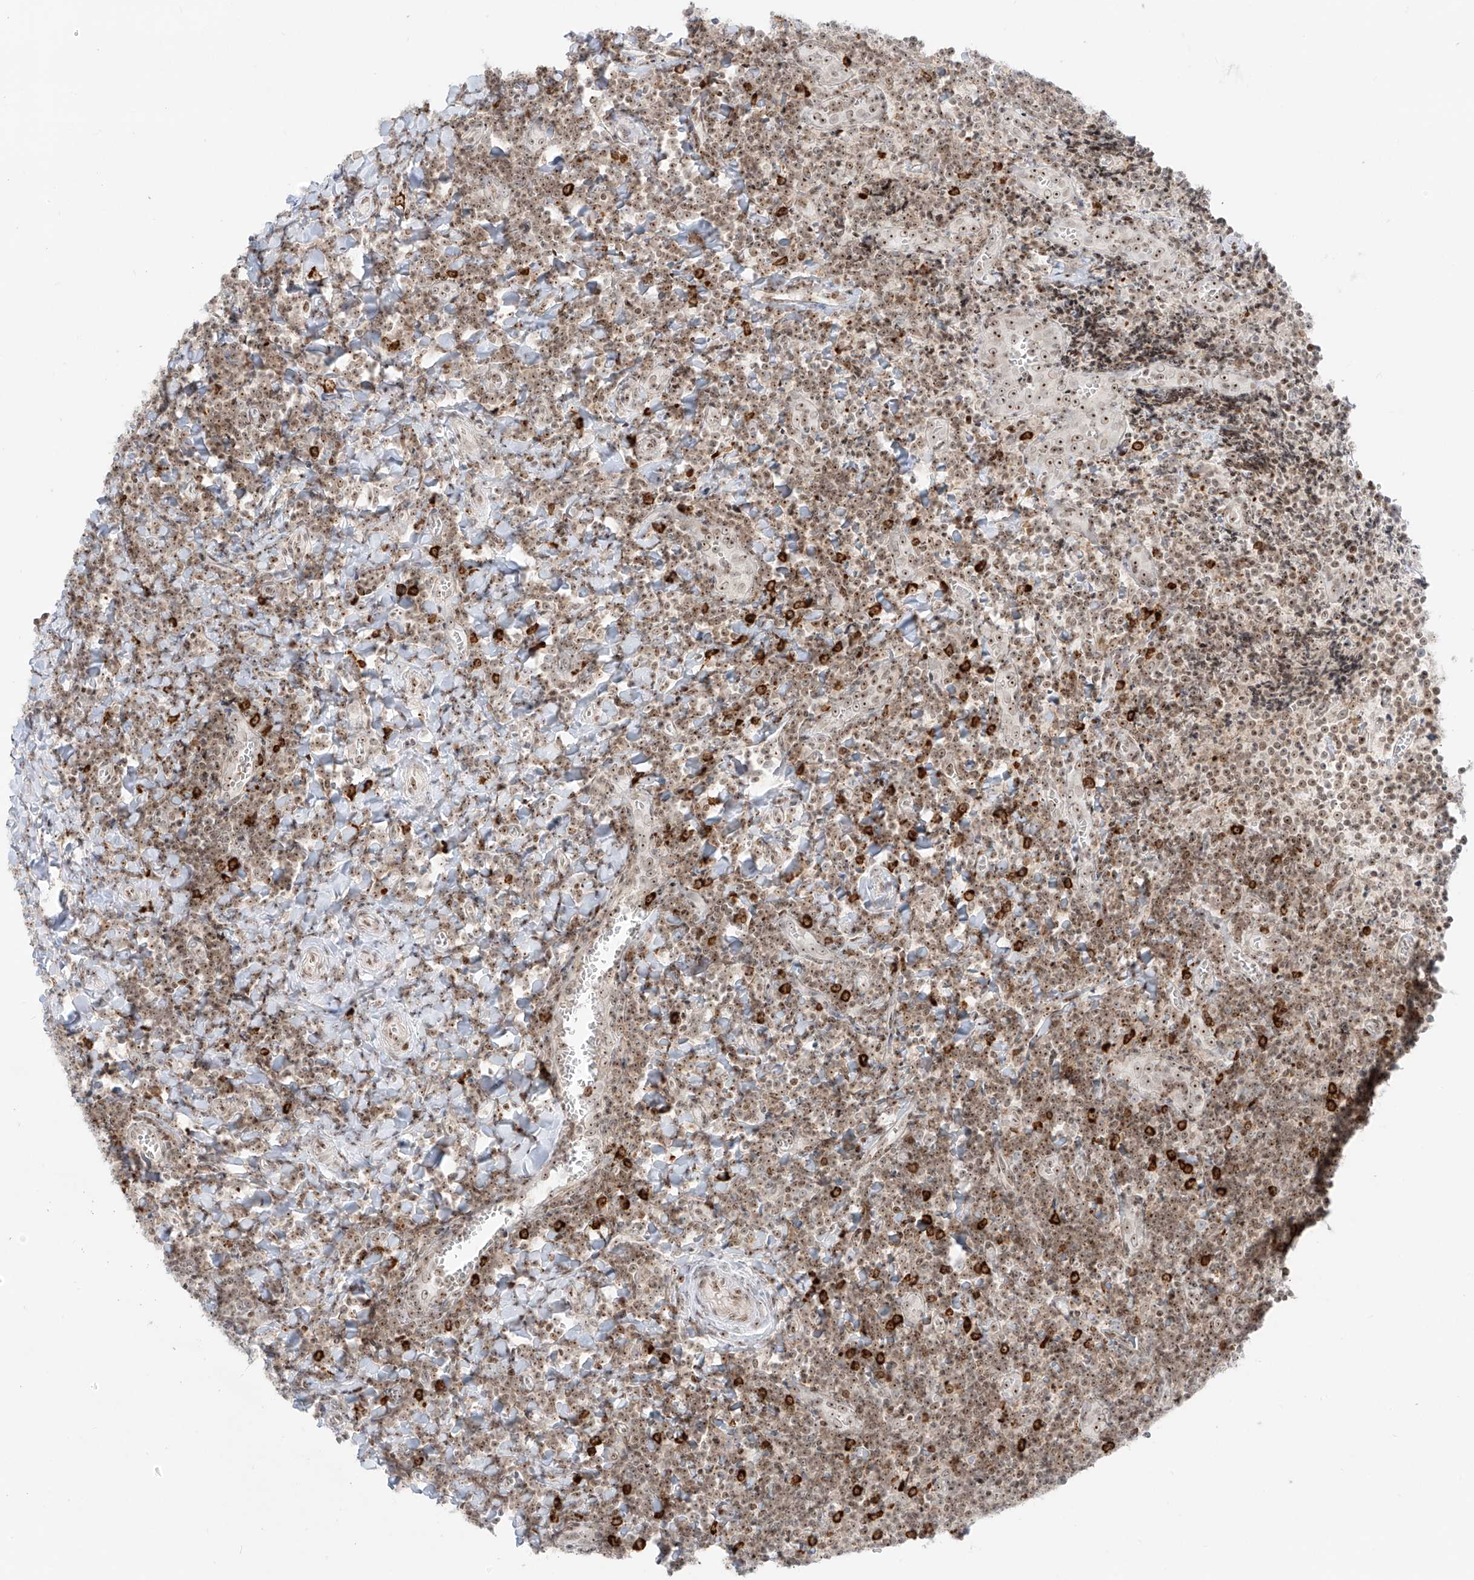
{"staining": {"intensity": "weak", "quantity": "<25%", "location": "nuclear"}, "tissue": "tonsil", "cell_type": "Germinal center cells", "image_type": "normal", "snomed": [{"axis": "morphology", "description": "Normal tissue, NOS"}, {"axis": "topography", "description": "Tonsil"}], "caption": "High magnification brightfield microscopy of benign tonsil stained with DAB (3,3'-diaminobenzidine) (brown) and counterstained with hematoxylin (blue): germinal center cells show no significant positivity. (Stains: DAB IHC with hematoxylin counter stain, Microscopy: brightfield microscopy at high magnification).", "gene": "ZNF512", "patient": {"sex": "male", "age": 27}}